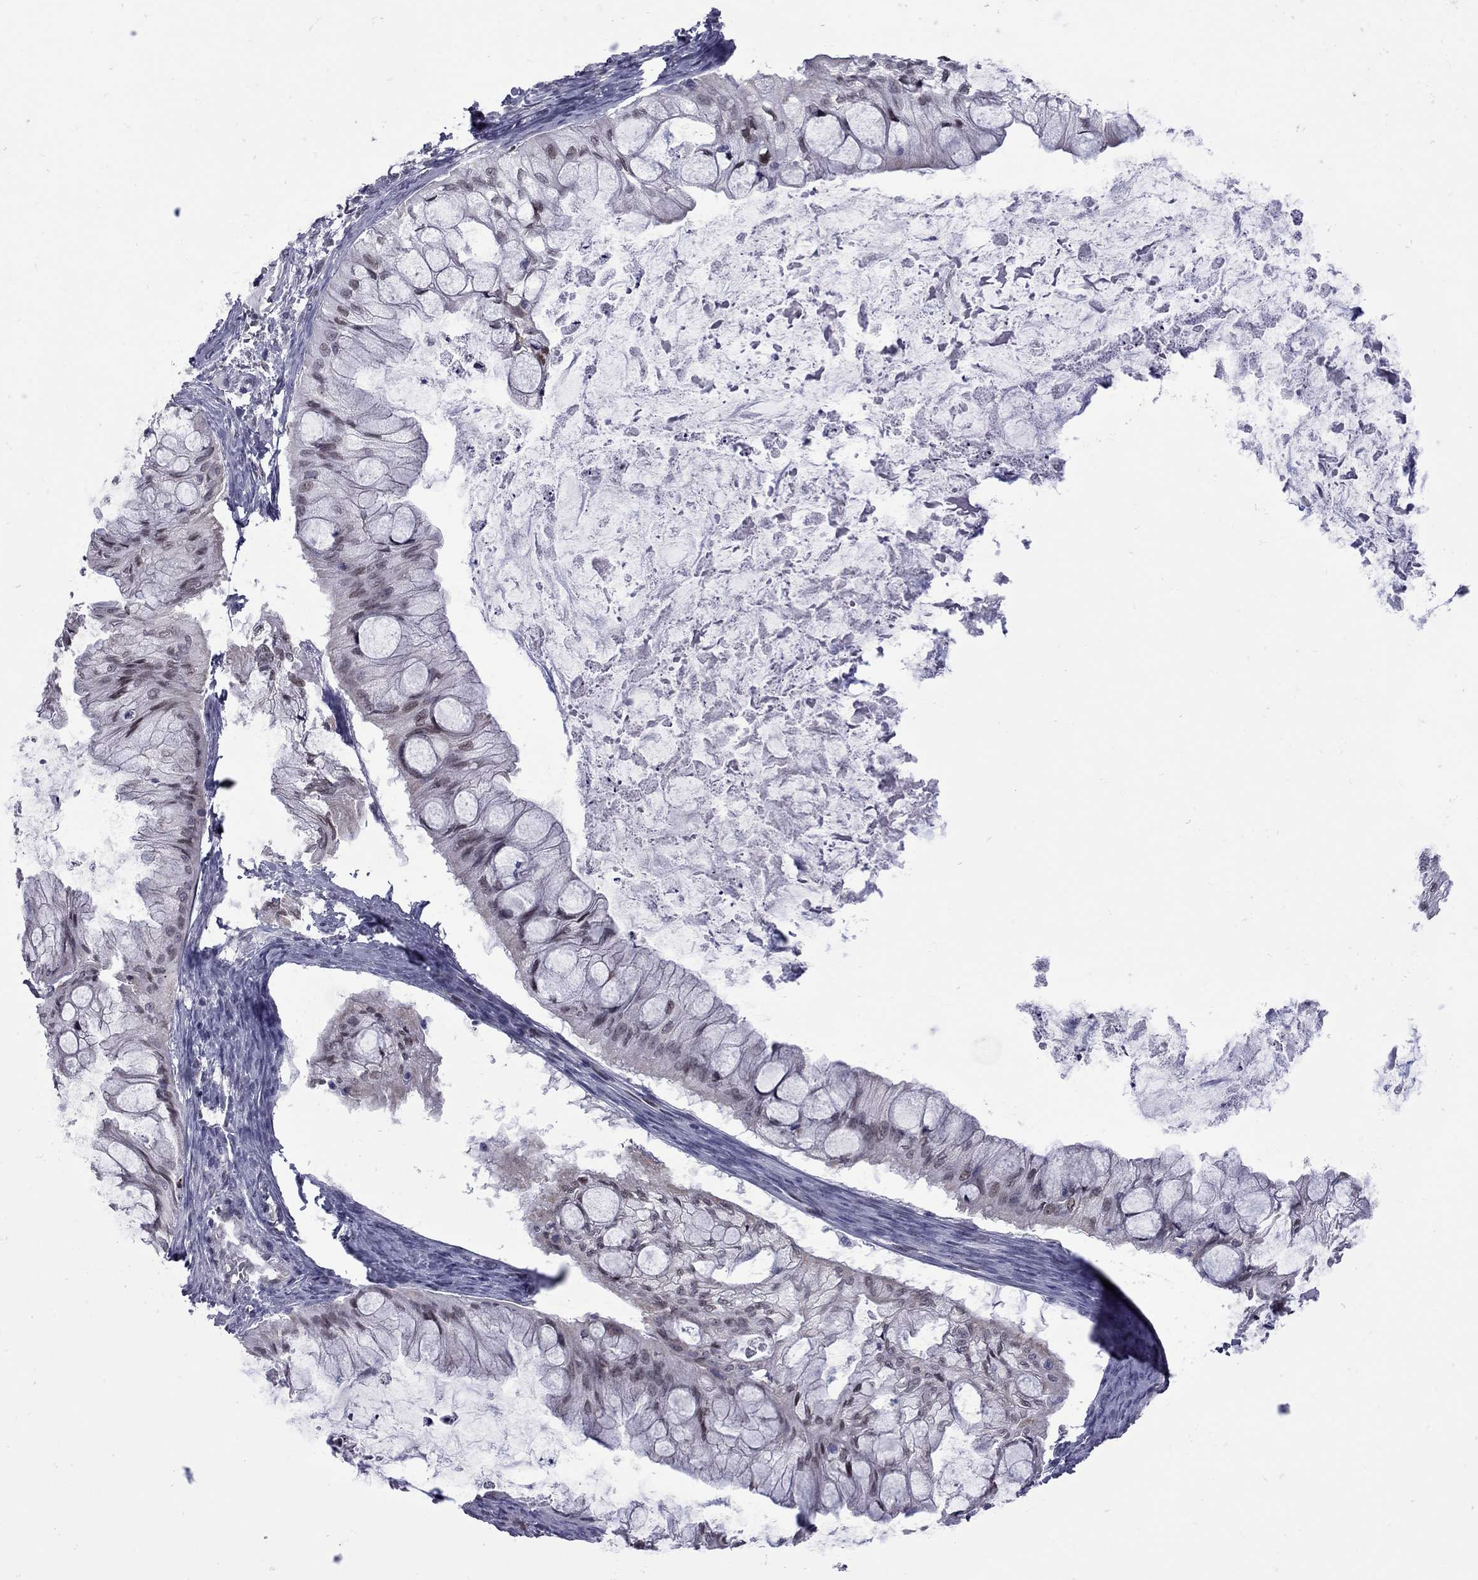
{"staining": {"intensity": "weak", "quantity": "<25%", "location": "nuclear"}, "tissue": "ovarian cancer", "cell_type": "Tumor cells", "image_type": "cancer", "snomed": [{"axis": "morphology", "description": "Cystadenocarcinoma, mucinous, NOS"}, {"axis": "topography", "description": "Ovary"}], "caption": "Immunohistochemistry (IHC) micrograph of ovarian cancer (mucinous cystadenocarcinoma) stained for a protein (brown), which reveals no expression in tumor cells.", "gene": "CLTCL1", "patient": {"sex": "female", "age": 57}}